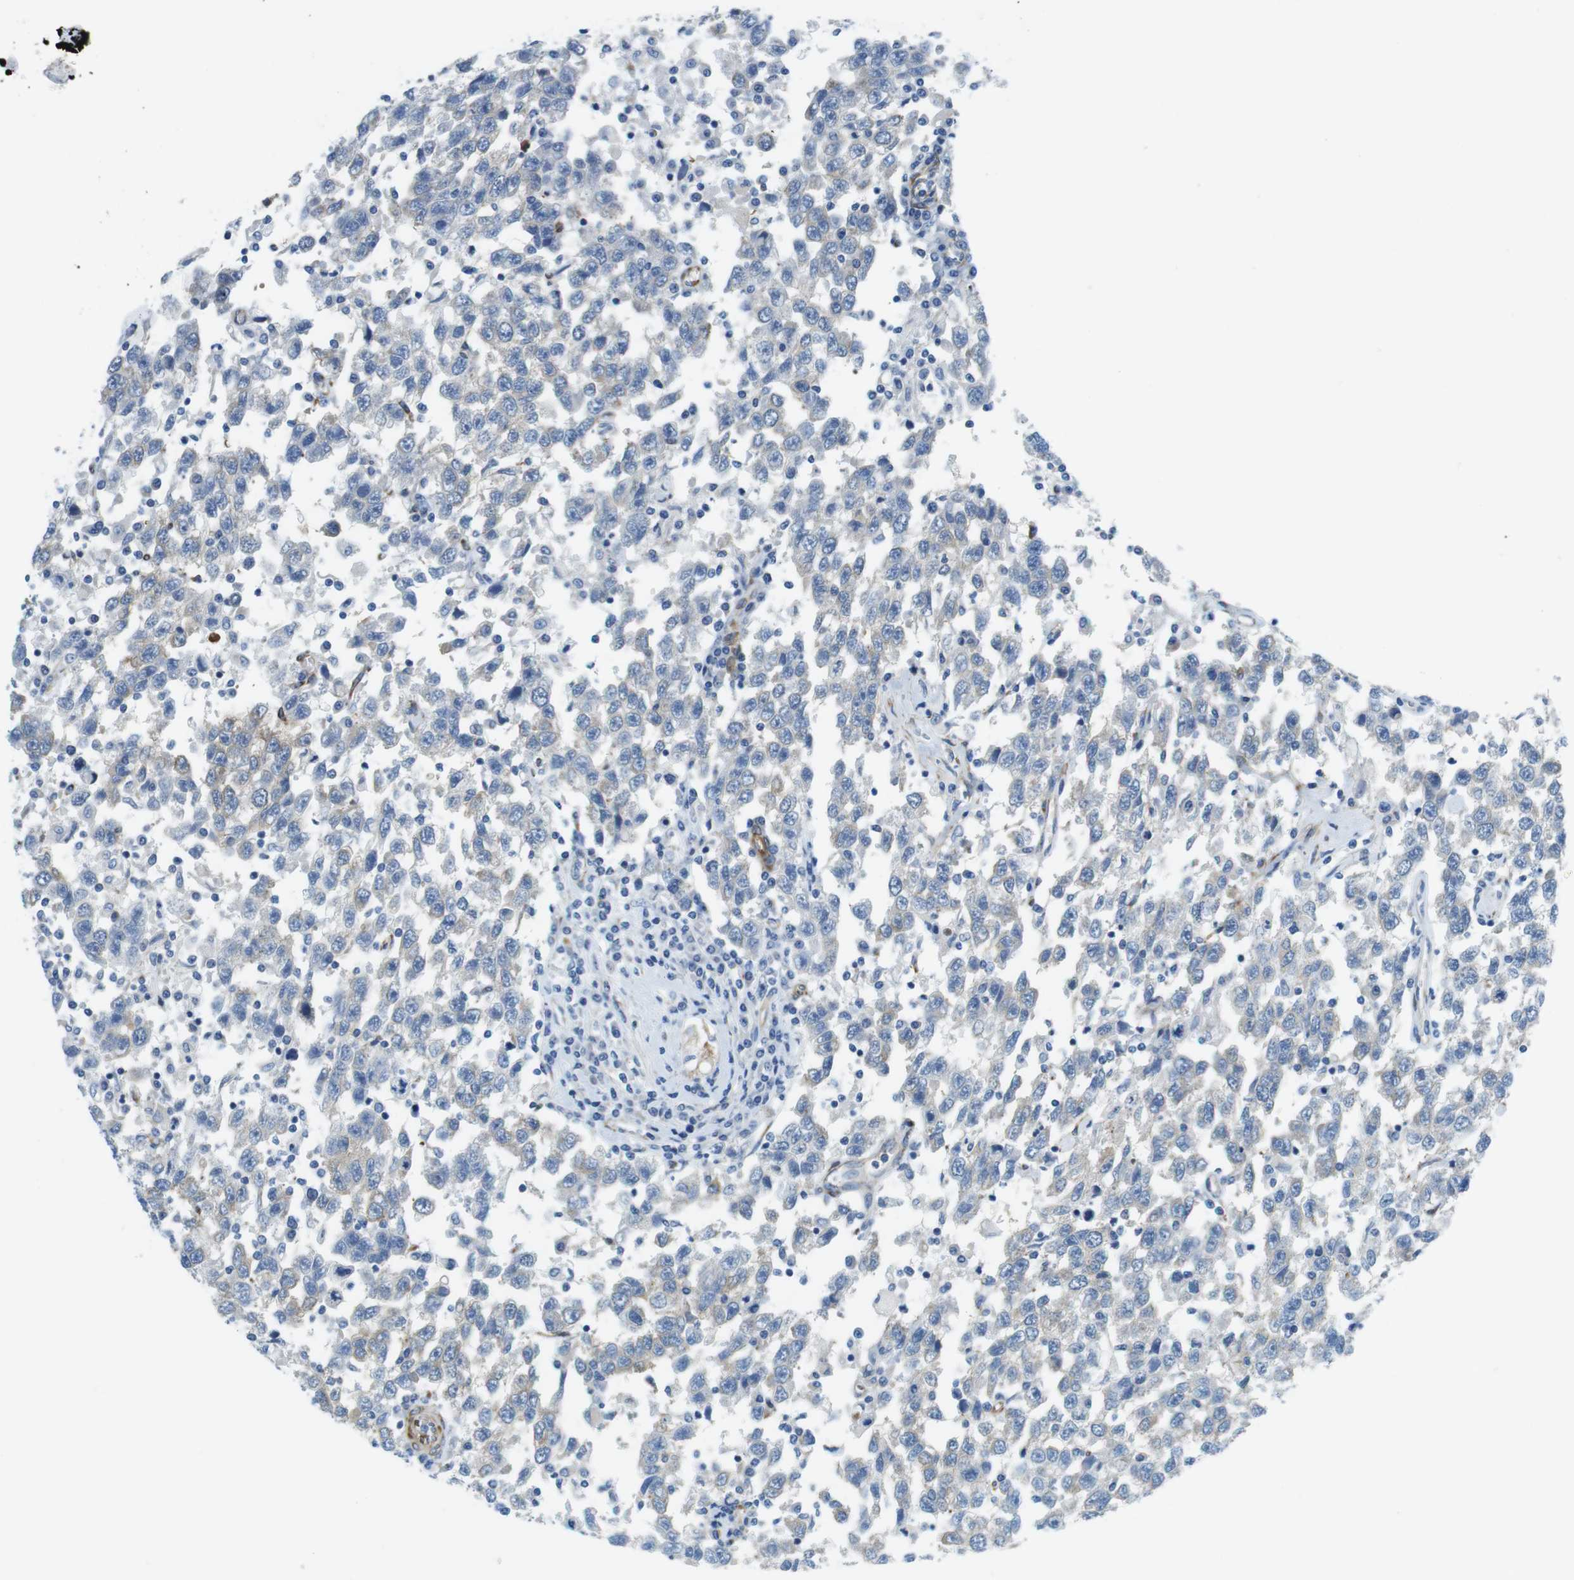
{"staining": {"intensity": "weak", "quantity": "<25%", "location": "cytoplasmic/membranous"}, "tissue": "testis cancer", "cell_type": "Tumor cells", "image_type": "cancer", "snomed": [{"axis": "morphology", "description": "Seminoma, NOS"}, {"axis": "topography", "description": "Testis"}], "caption": "Testis cancer was stained to show a protein in brown. There is no significant expression in tumor cells. (Brightfield microscopy of DAB (3,3'-diaminobenzidine) immunohistochemistry at high magnification).", "gene": "EMP2", "patient": {"sex": "male", "age": 41}}